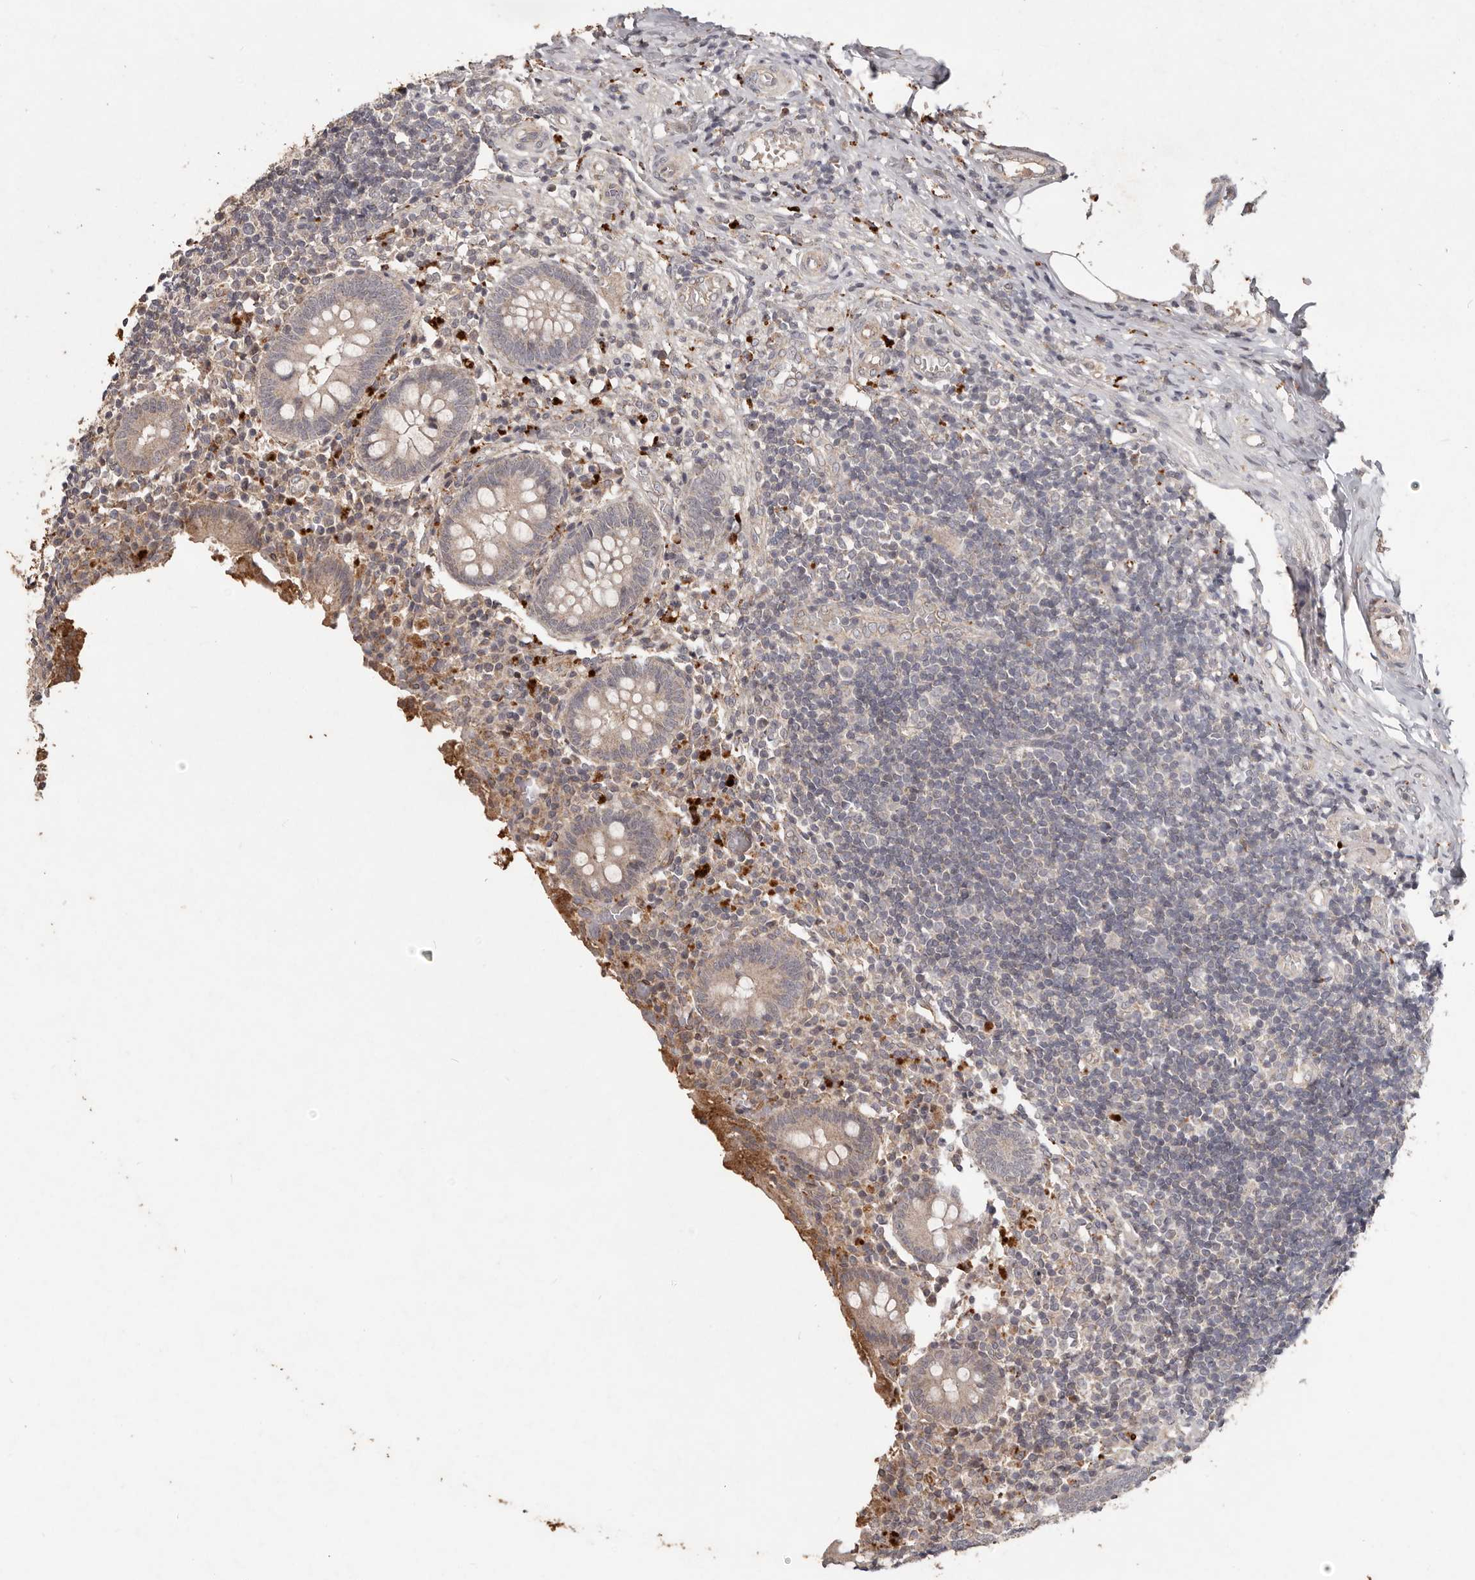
{"staining": {"intensity": "moderate", "quantity": "<25%", "location": "cytoplasmic/membranous"}, "tissue": "appendix", "cell_type": "Glandular cells", "image_type": "normal", "snomed": [{"axis": "morphology", "description": "Normal tissue, NOS"}, {"axis": "topography", "description": "Appendix"}], "caption": "High-power microscopy captured an immunohistochemistry photomicrograph of unremarkable appendix, revealing moderate cytoplasmic/membranous staining in about <25% of glandular cells. Nuclei are stained in blue.", "gene": "PLOD2", "patient": {"sex": "female", "age": 17}}